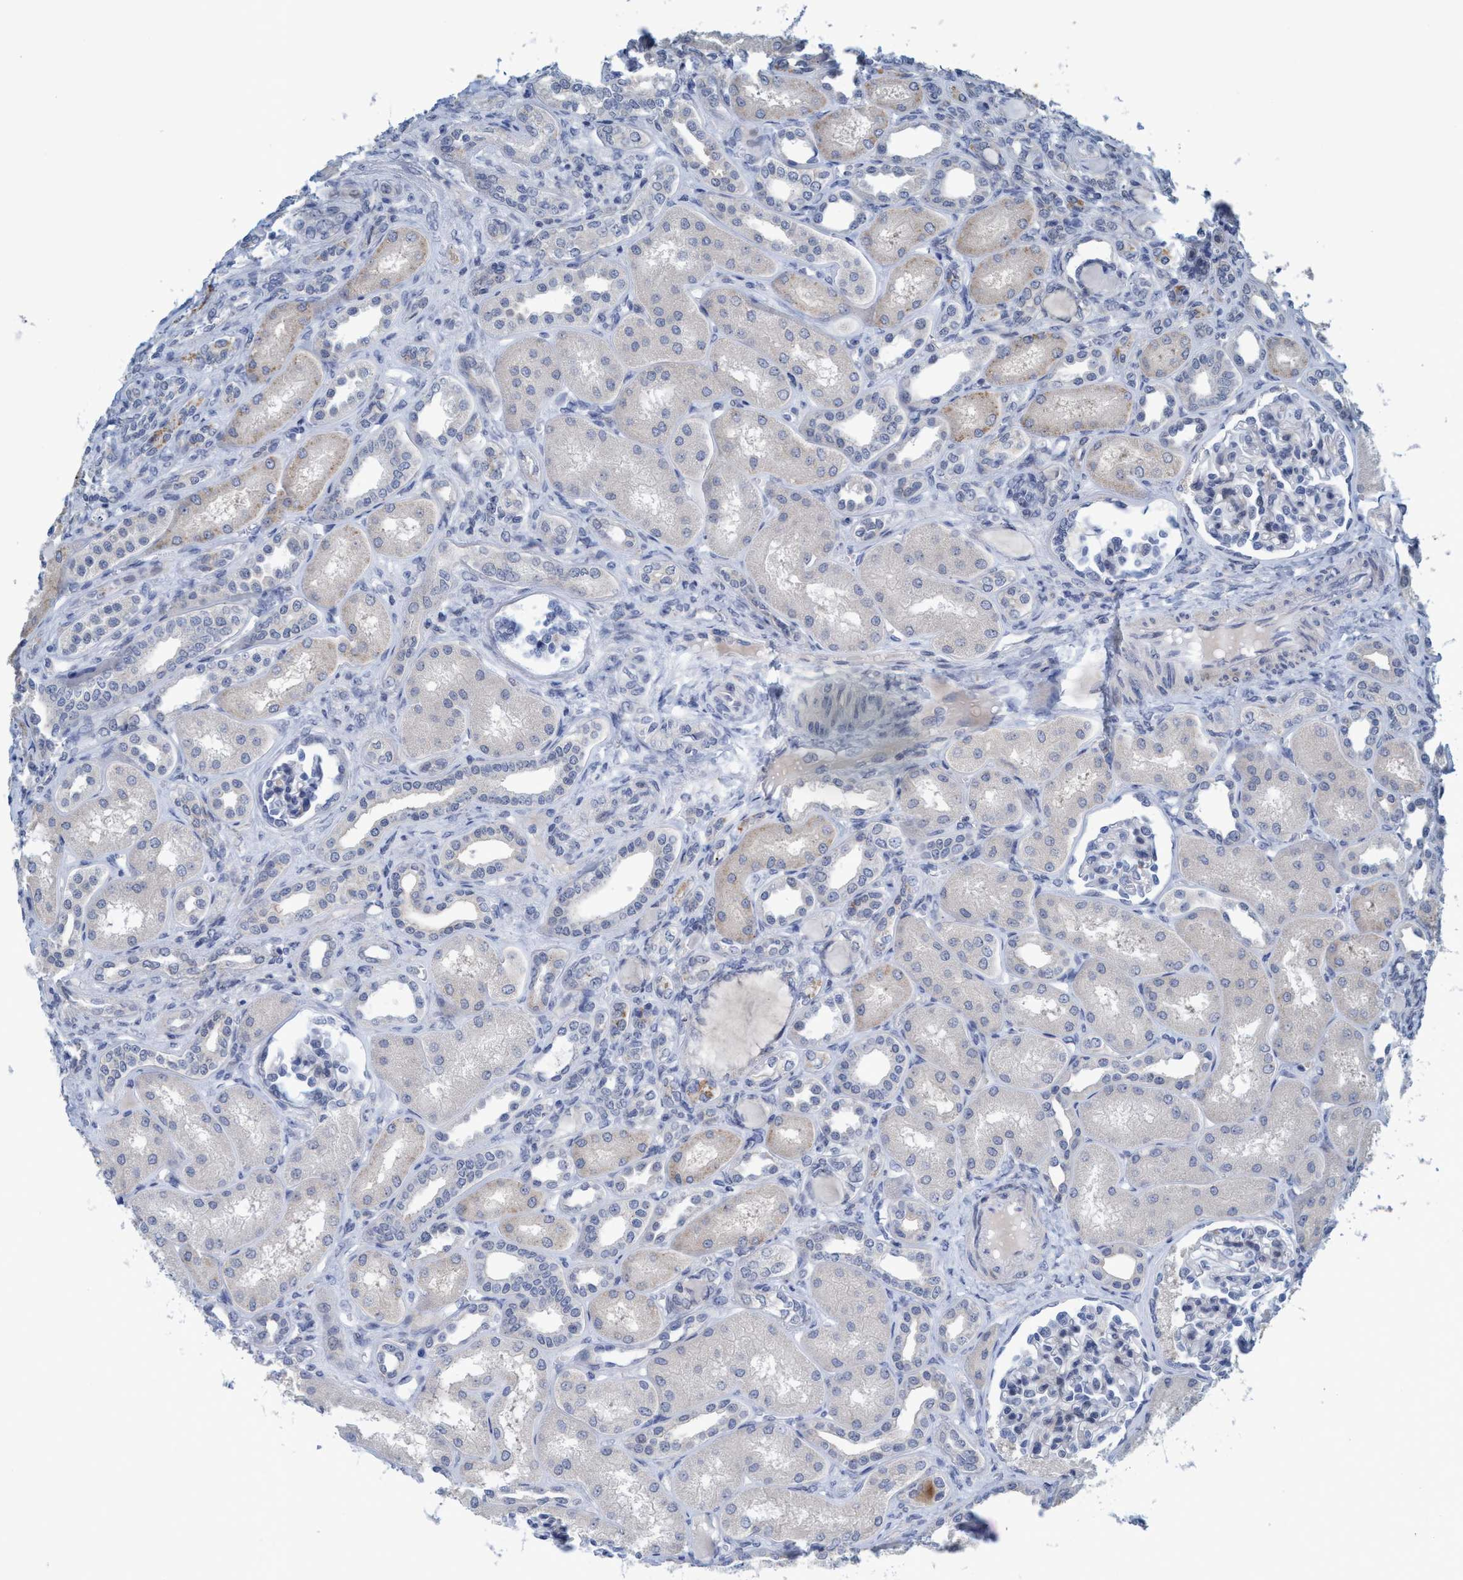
{"staining": {"intensity": "negative", "quantity": "none", "location": "none"}, "tissue": "kidney", "cell_type": "Cells in glomeruli", "image_type": "normal", "snomed": [{"axis": "morphology", "description": "Normal tissue, NOS"}, {"axis": "topography", "description": "Kidney"}], "caption": "The image reveals no significant expression in cells in glomeruli of kidney. The staining was performed using DAB (3,3'-diaminobenzidine) to visualize the protein expression in brown, while the nuclei were stained in blue with hematoxylin (Magnification: 20x).", "gene": "RNF208", "patient": {"sex": "male", "age": 7}}